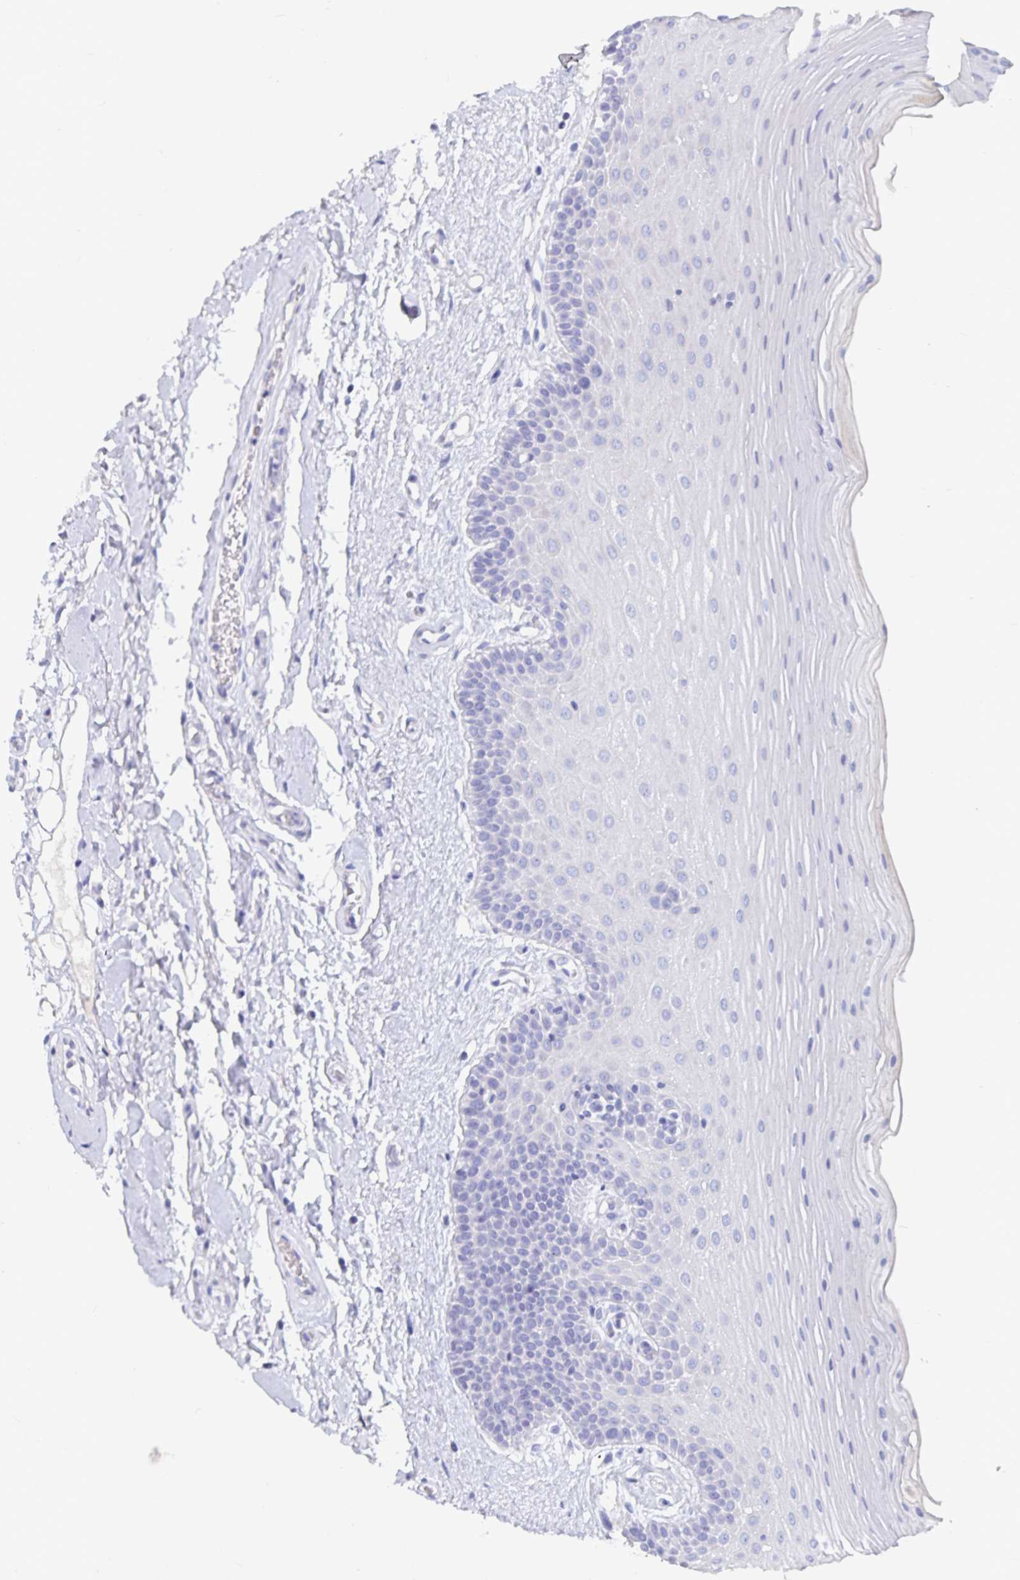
{"staining": {"intensity": "negative", "quantity": "none", "location": "none"}, "tissue": "oral mucosa", "cell_type": "Squamous epithelial cells", "image_type": "normal", "snomed": [{"axis": "morphology", "description": "Normal tissue, NOS"}, {"axis": "morphology", "description": "Squamous cell carcinoma, NOS"}, {"axis": "topography", "description": "Oral tissue"}, {"axis": "topography", "description": "Tounge, NOS"}, {"axis": "topography", "description": "Head-Neck"}], "caption": "The immunohistochemistry (IHC) photomicrograph has no significant positivity in squamous epithelial cells of oral mucosa.", "gene": "CFAP69", "patient": {"sex": "male", "age": 62}}